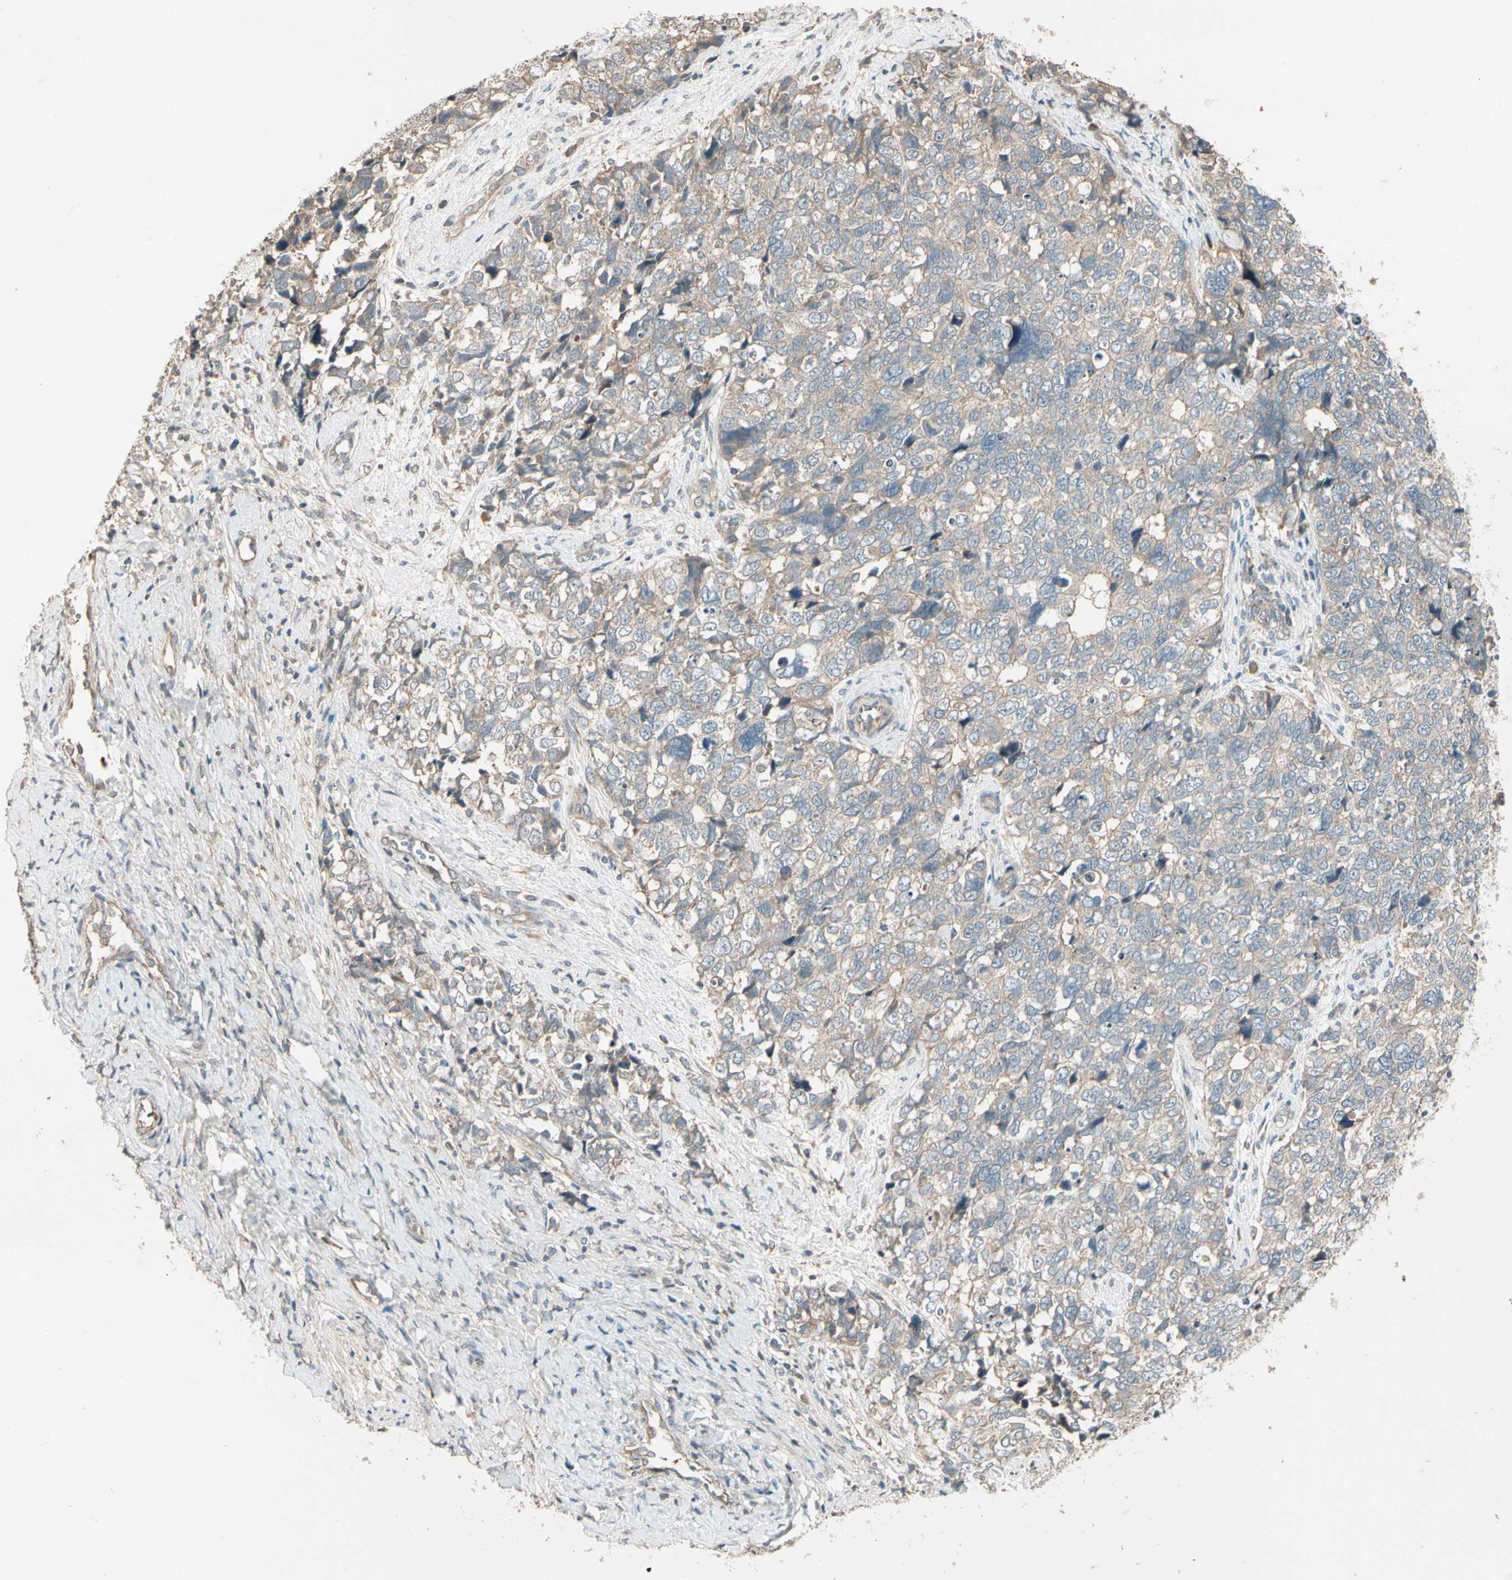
{"staining": {"intensity": "weak", "quantity": ">75%", "location": "cytoplasmic/membranous"}, "tissue": "cervical cancer", "cell_type": "Tumor cells", "image_type": "cancer", "snomed": [{"axis": "morphology", "description": "Squamous cell carcinoma, NOS"}, {"axis": "topography", "description": "Cervix"}], "caption": "Tumor cells show low levels of weak cytoplasmic/membranous staining in approximately >75% of cells in cervical squamous cell carcinoma.", "gene": "ACVR1", "patient": {"sex": "female", "age": 63}}